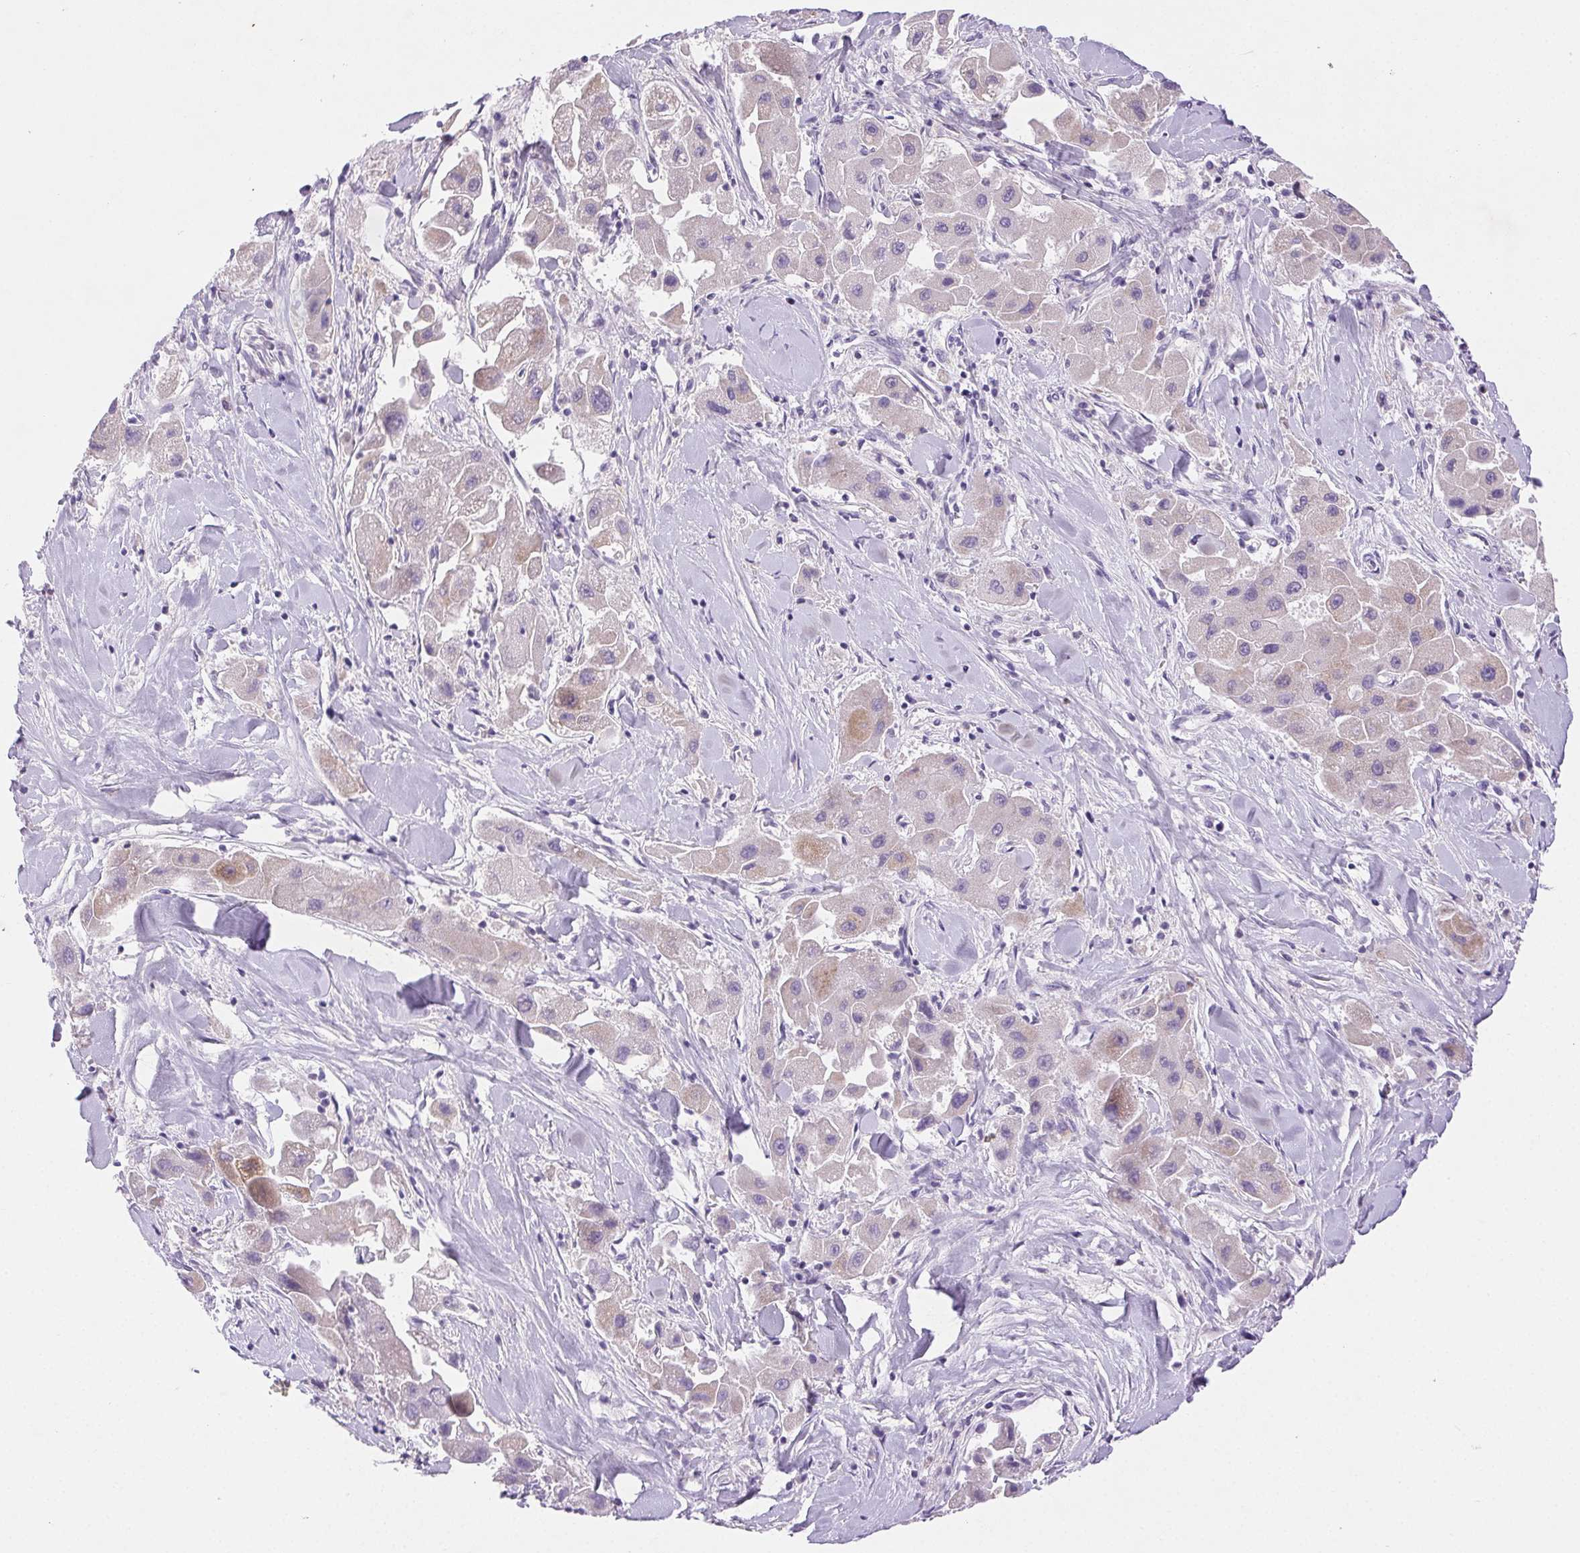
{"staining": {"intensity": "weak", "quantity": "<25%", "location": "cytoplasmic/membranous"}, "tissue": "liver cancer", "cell_type": "Tumor cells", "image_type": "cancer", "snomed": [{"axis": "morphology", "description": "Carcinoma, Hepatocellular, NOS"}, {"axis": "topography", "description": "Liver"}], "caption": "This is an immunohistochemistry (IHC) image of liver hepatocellular carcinoma. There is no positivity in tumor cells.", "gene": "ARHGAP11B", "patient": {"sex": "male", "age": 24}}